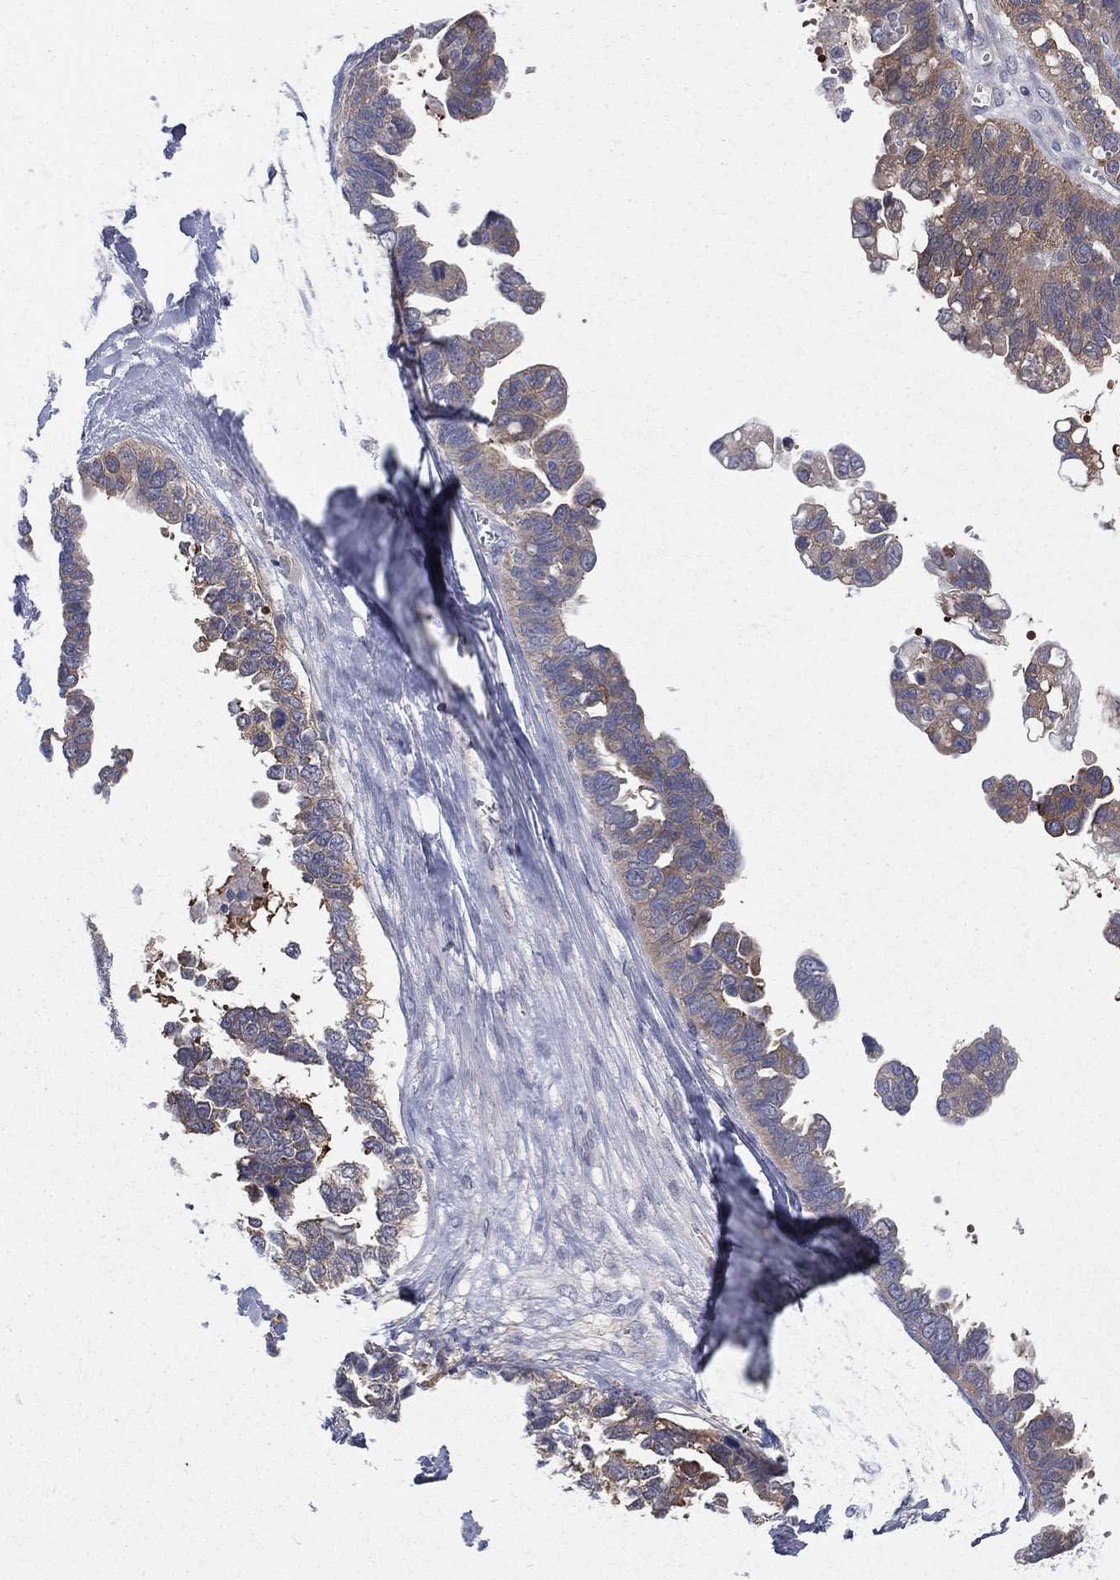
{"staining": {"intensity": "moderate", "quantity": ">75%", "location": "cytoplasmic/membranous"}, "tissue": "ovarian cancer", "cell_type": "Tumor cells", "image_type": "cancer", "snomed": [{"axis": "morphology", "description": "Cystadenocarcinoma, serous, NOS"}, {"axis": "topography", "description": "Ovary"}], "caption": "Serous cystadenocarcinoma (ovarian) stained for a protein displays moderate cytoplasmic/membranous positivity in tumor cells.", "gene": "POMZP3", "patient": {"sex": "female", "age": 69}}